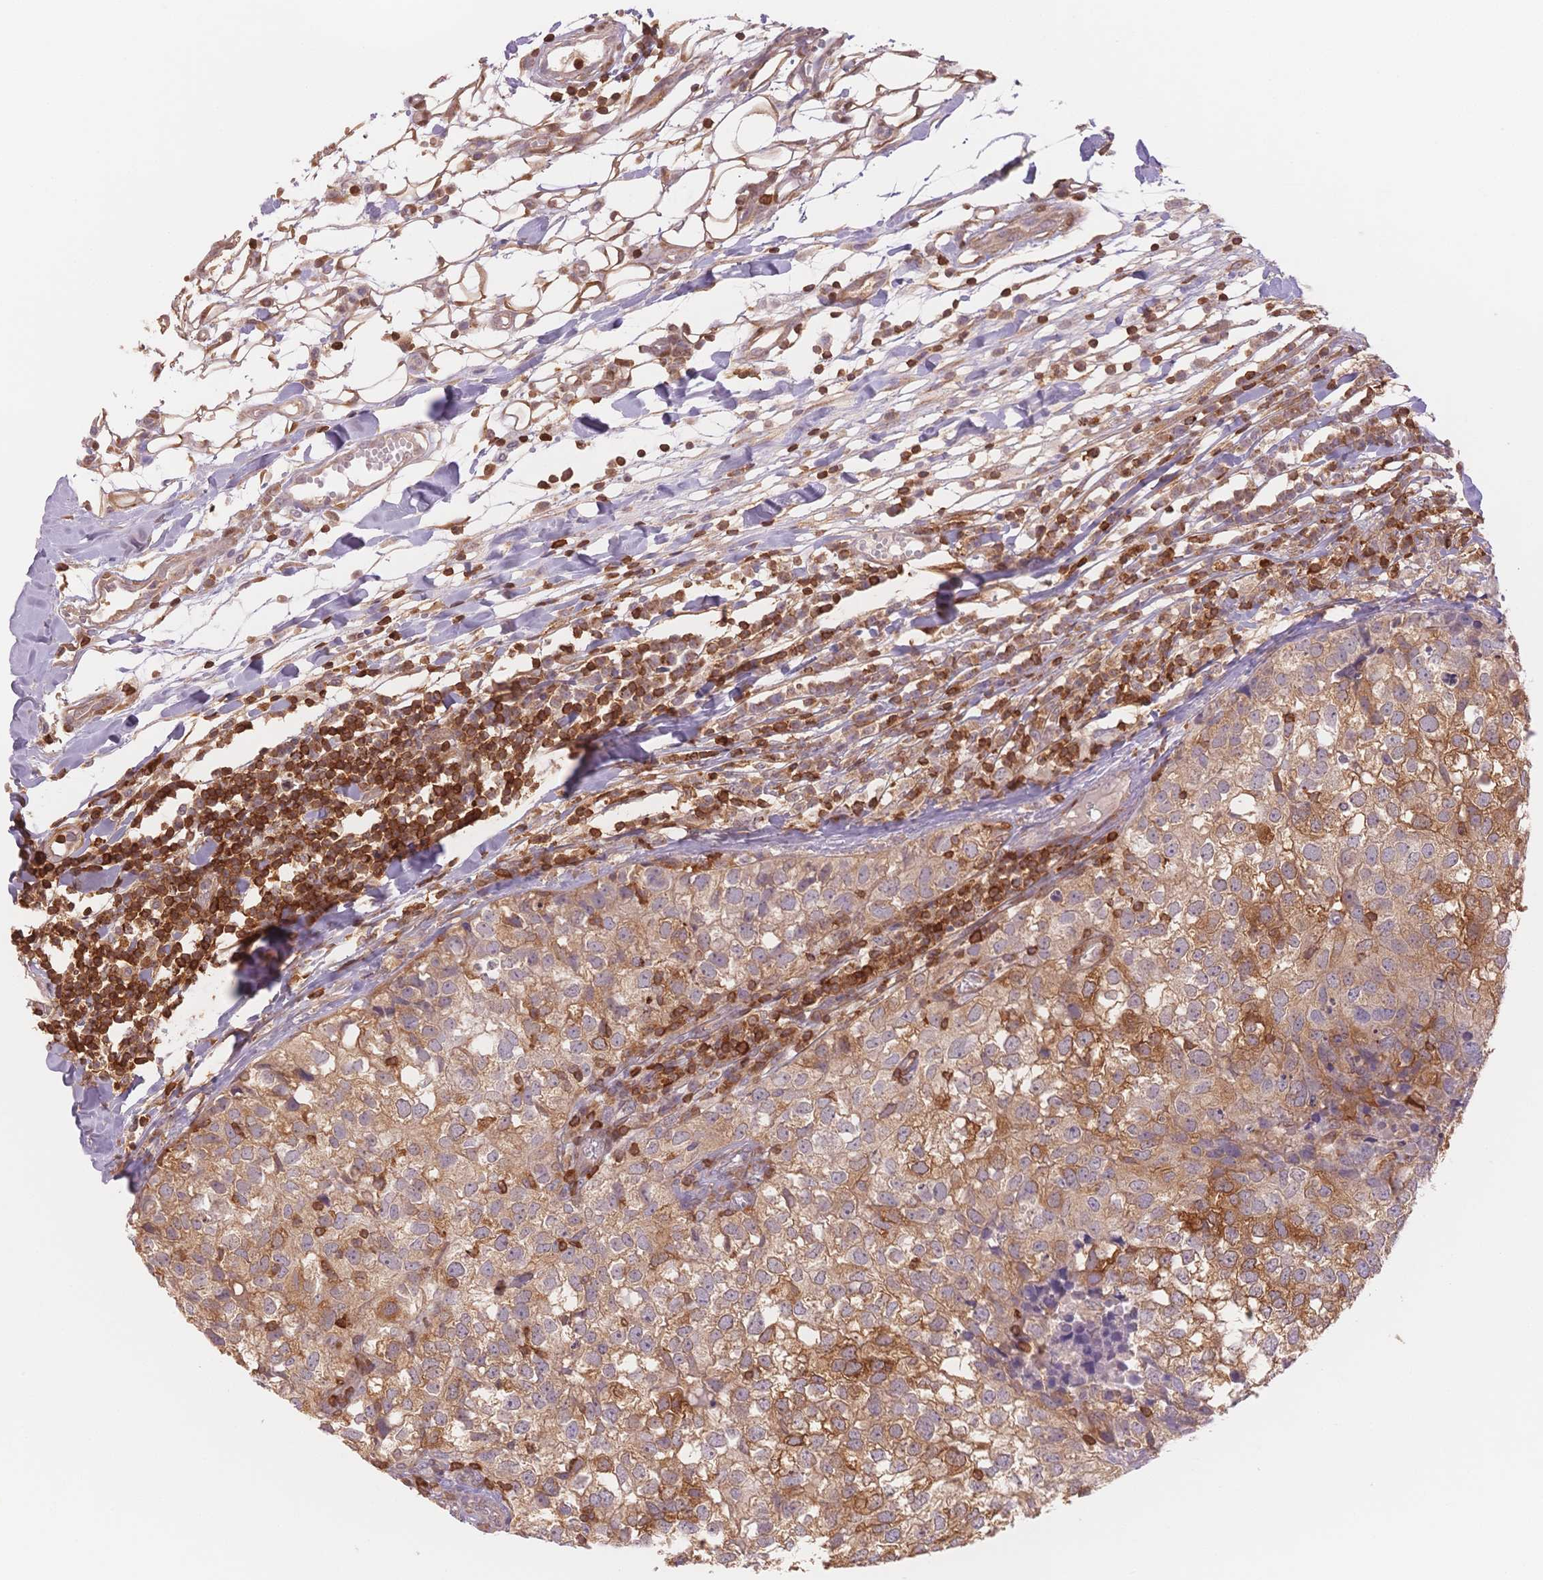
{"staining": {"intensity": "weak", "quantity": ">75%", "location": "cytoplasmic/membranous"}, "tissue": "breast cancer", "cell_type": "Tumor cells", "image_type": "cancer", "snomed": [{"axis": "morphology", "description": "Duct carcinoma"}, {"axis": "topography", "description": "Breast"}], "caption": "A micrograph of human breast infiltrating ductal carcinoma stained for a protein exhibits weak cytoplasmic/membranous brown staining in tumor cells.", "gene": "STK39", "patient": {"sex": "female", "age": 30}}